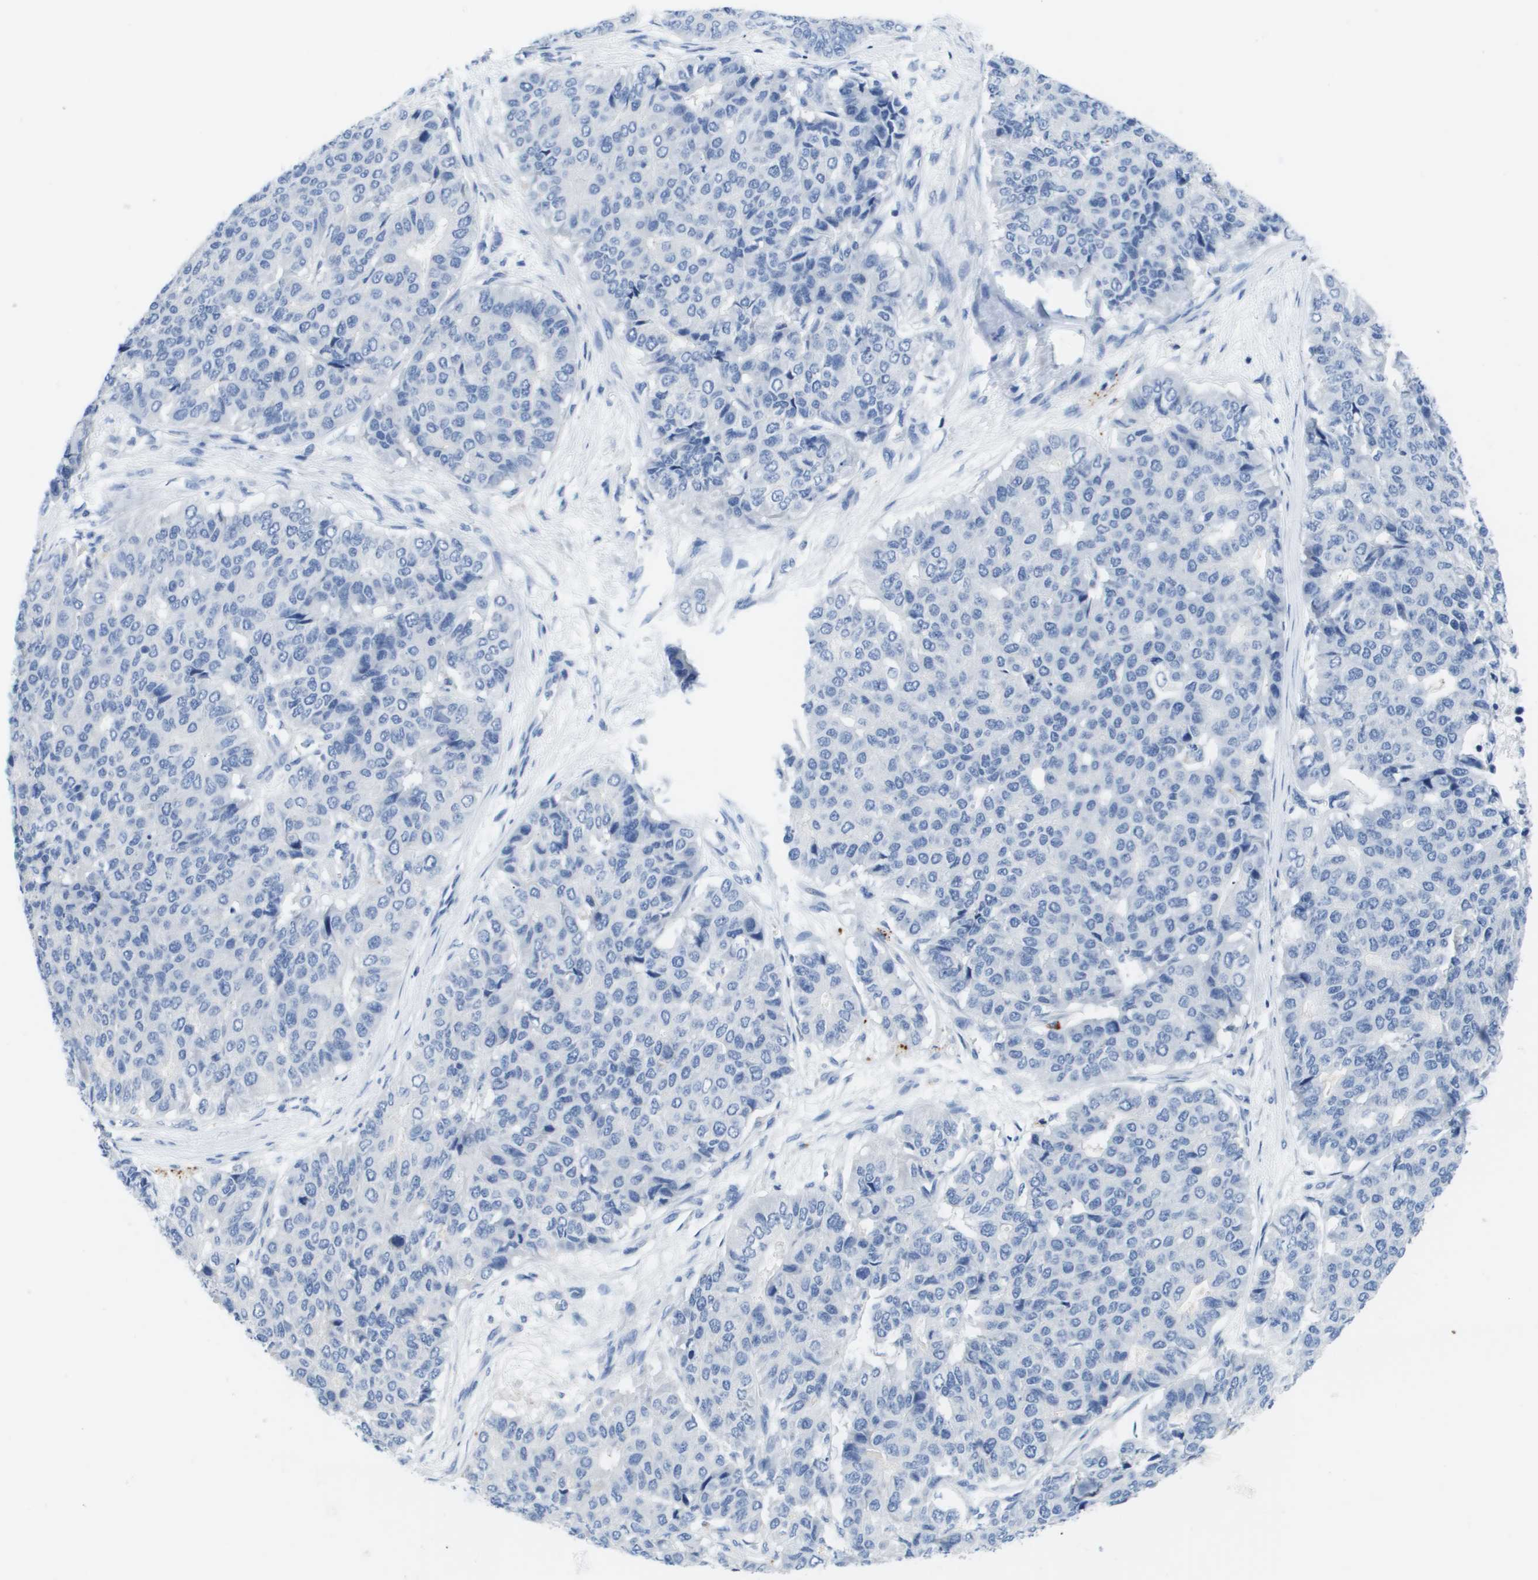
{"staining": {"intensity": "negative", "quantity": "none", "location": "none"}, "tissue": "pancreatic cancer", "cell_type": "Tumor cells", "image_type": "cancer", "snomed": [{"axis": "morphology", "description": "Adenocarcinoma, NOS"}, {"axis": "topography", "description": "Pancreas"}], "caption": "Tumor cells are negative for brown protein staining in adenocarcinoma (pancreatic).", "gene": "MS4A1", "patient": {"sex": "male", "age": 50}}